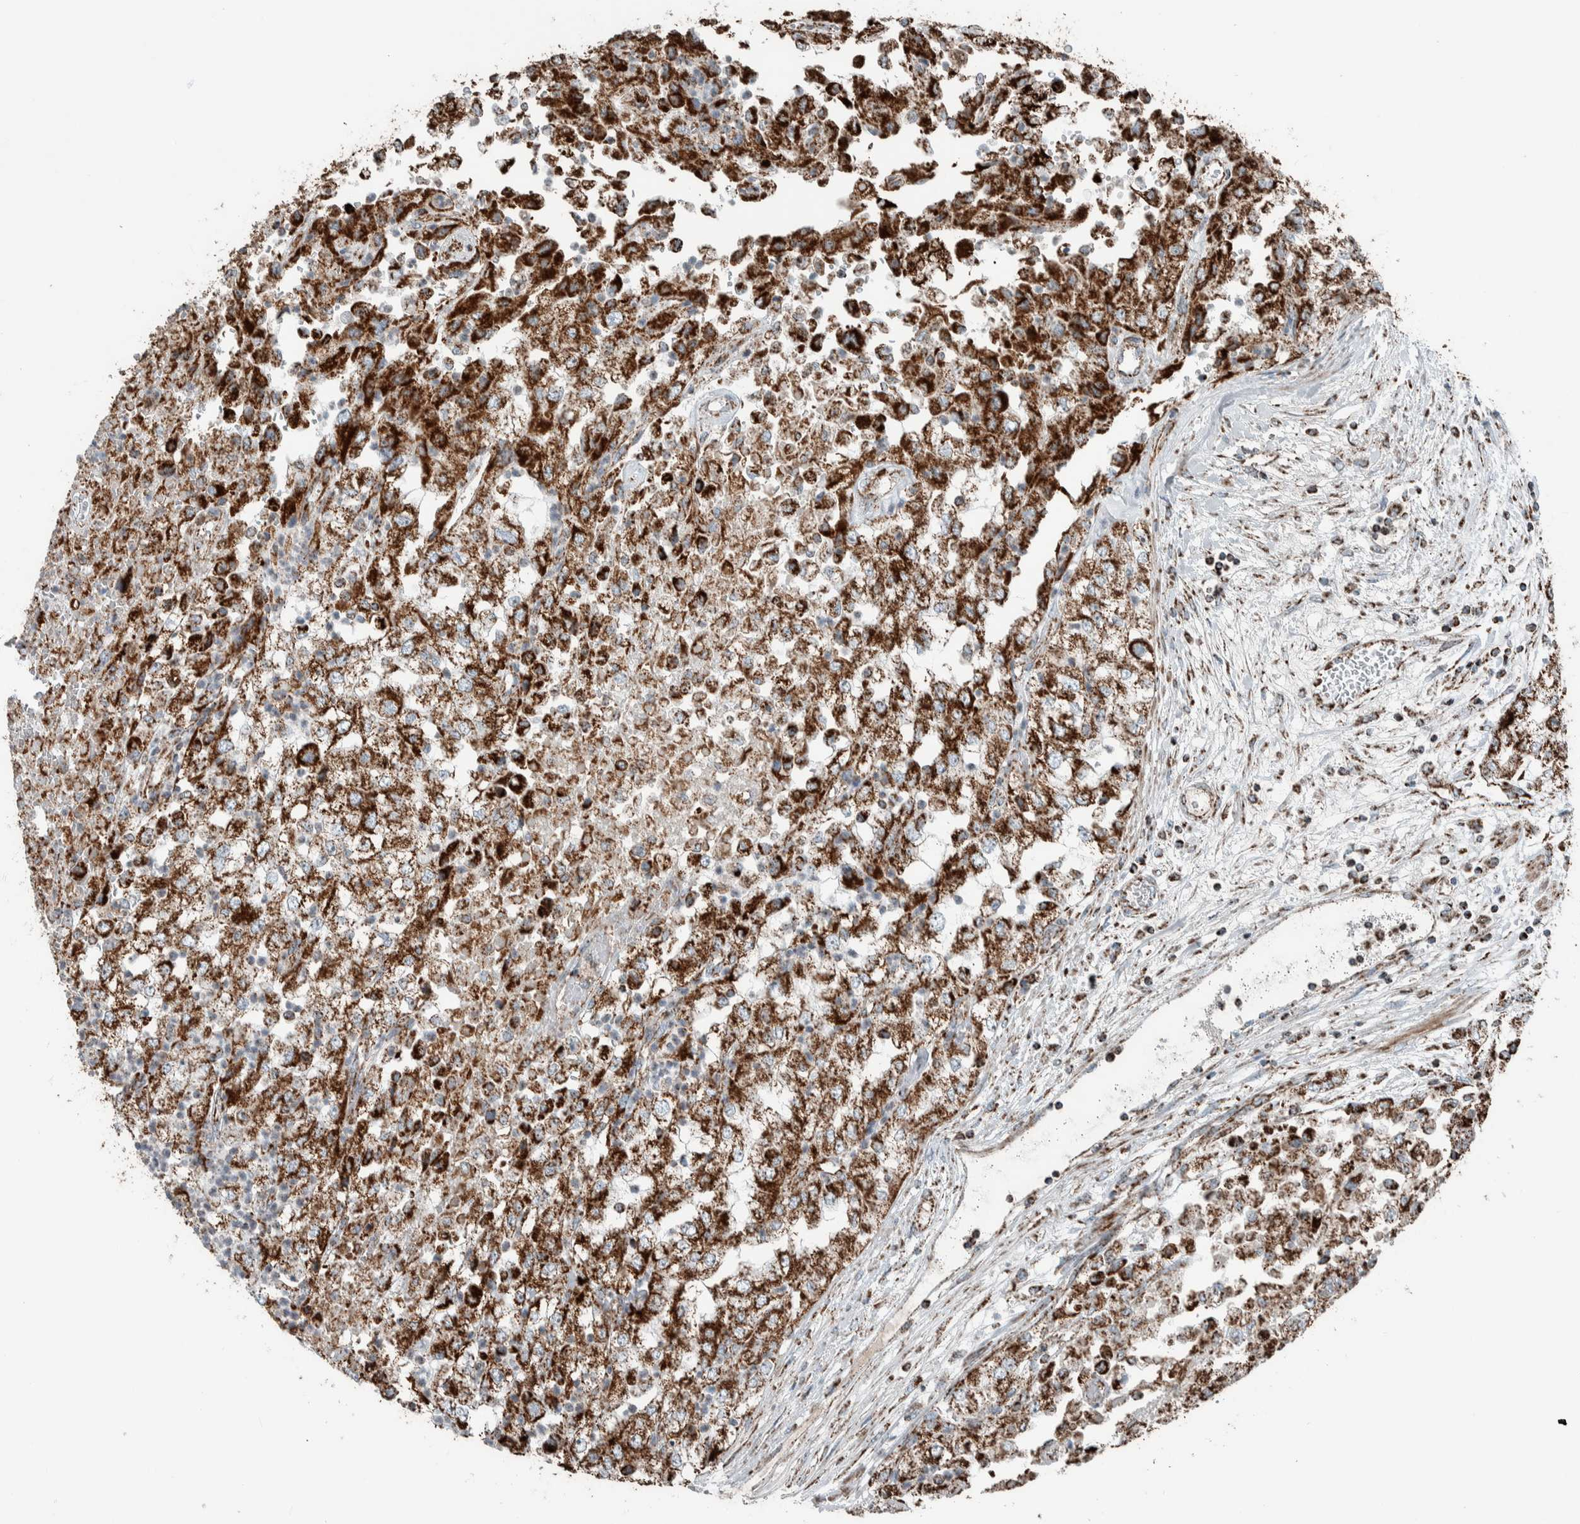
{"staining": {"intensity": "strong", "quantity": ">75%", "location": "cytoplasmic/membranous"}, "tissue": "renal cancer", "cell_type": "Tumor cells", "image_type": "cancer", "snomed": [{"axis": "morphology", "description": "Adenocarcinoma, NOS"}, {"axis": "topography", "description": "Kidney"}], "caption": "Tumor cells display strong cytoplasmic/membranous positivity in about >75% of cells in renal cancer (adenocarcinoma).", "gene": "CNTROB", "patient": {"sex": "female", "age": 54}}